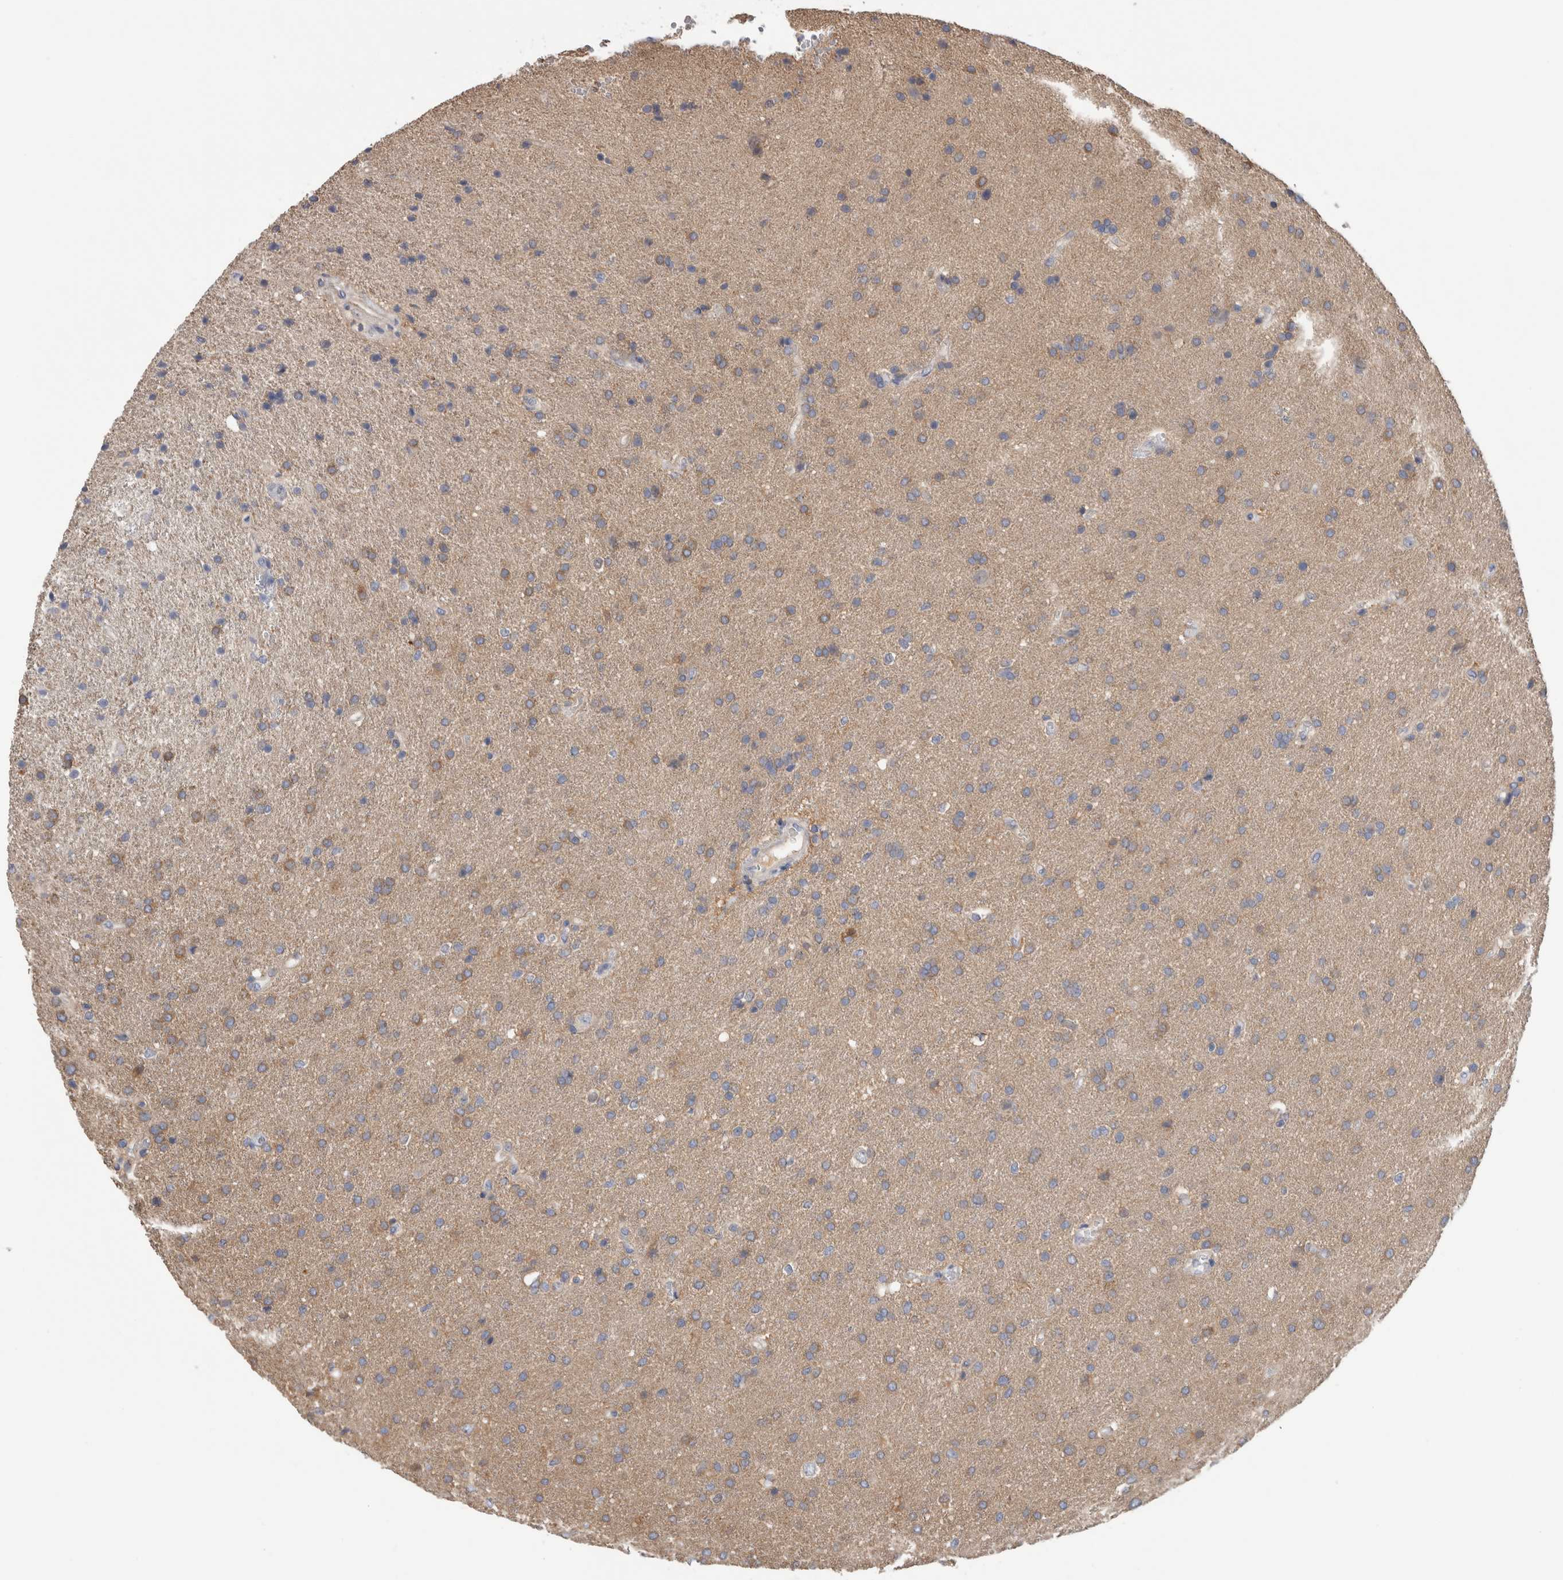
{"staining": {"intensity": "moderate", "quantity": "<25%", "location": "cytoplasmic/membranous"}, "tissue": "glioma", "cell_type": "Tumor cells", "image_type": "cancer", "snomed": [{"axis": "morphology", "description": "Glioma, malignant, High grade"}, {"axis": "topography", "description": "Brain"}], "caption": "IHC of human malignant high-grade glioma reveals low levels of moderate cytoplasmic/membranous expression in approximately <25% of tumor cells. The protein is stained brown, and the nuclei are stained in blue (DAB IHC with brightfield microscopy, high magnification).", "gene": "SCRN1", "patient": {"sex": "male", "age": 72}}